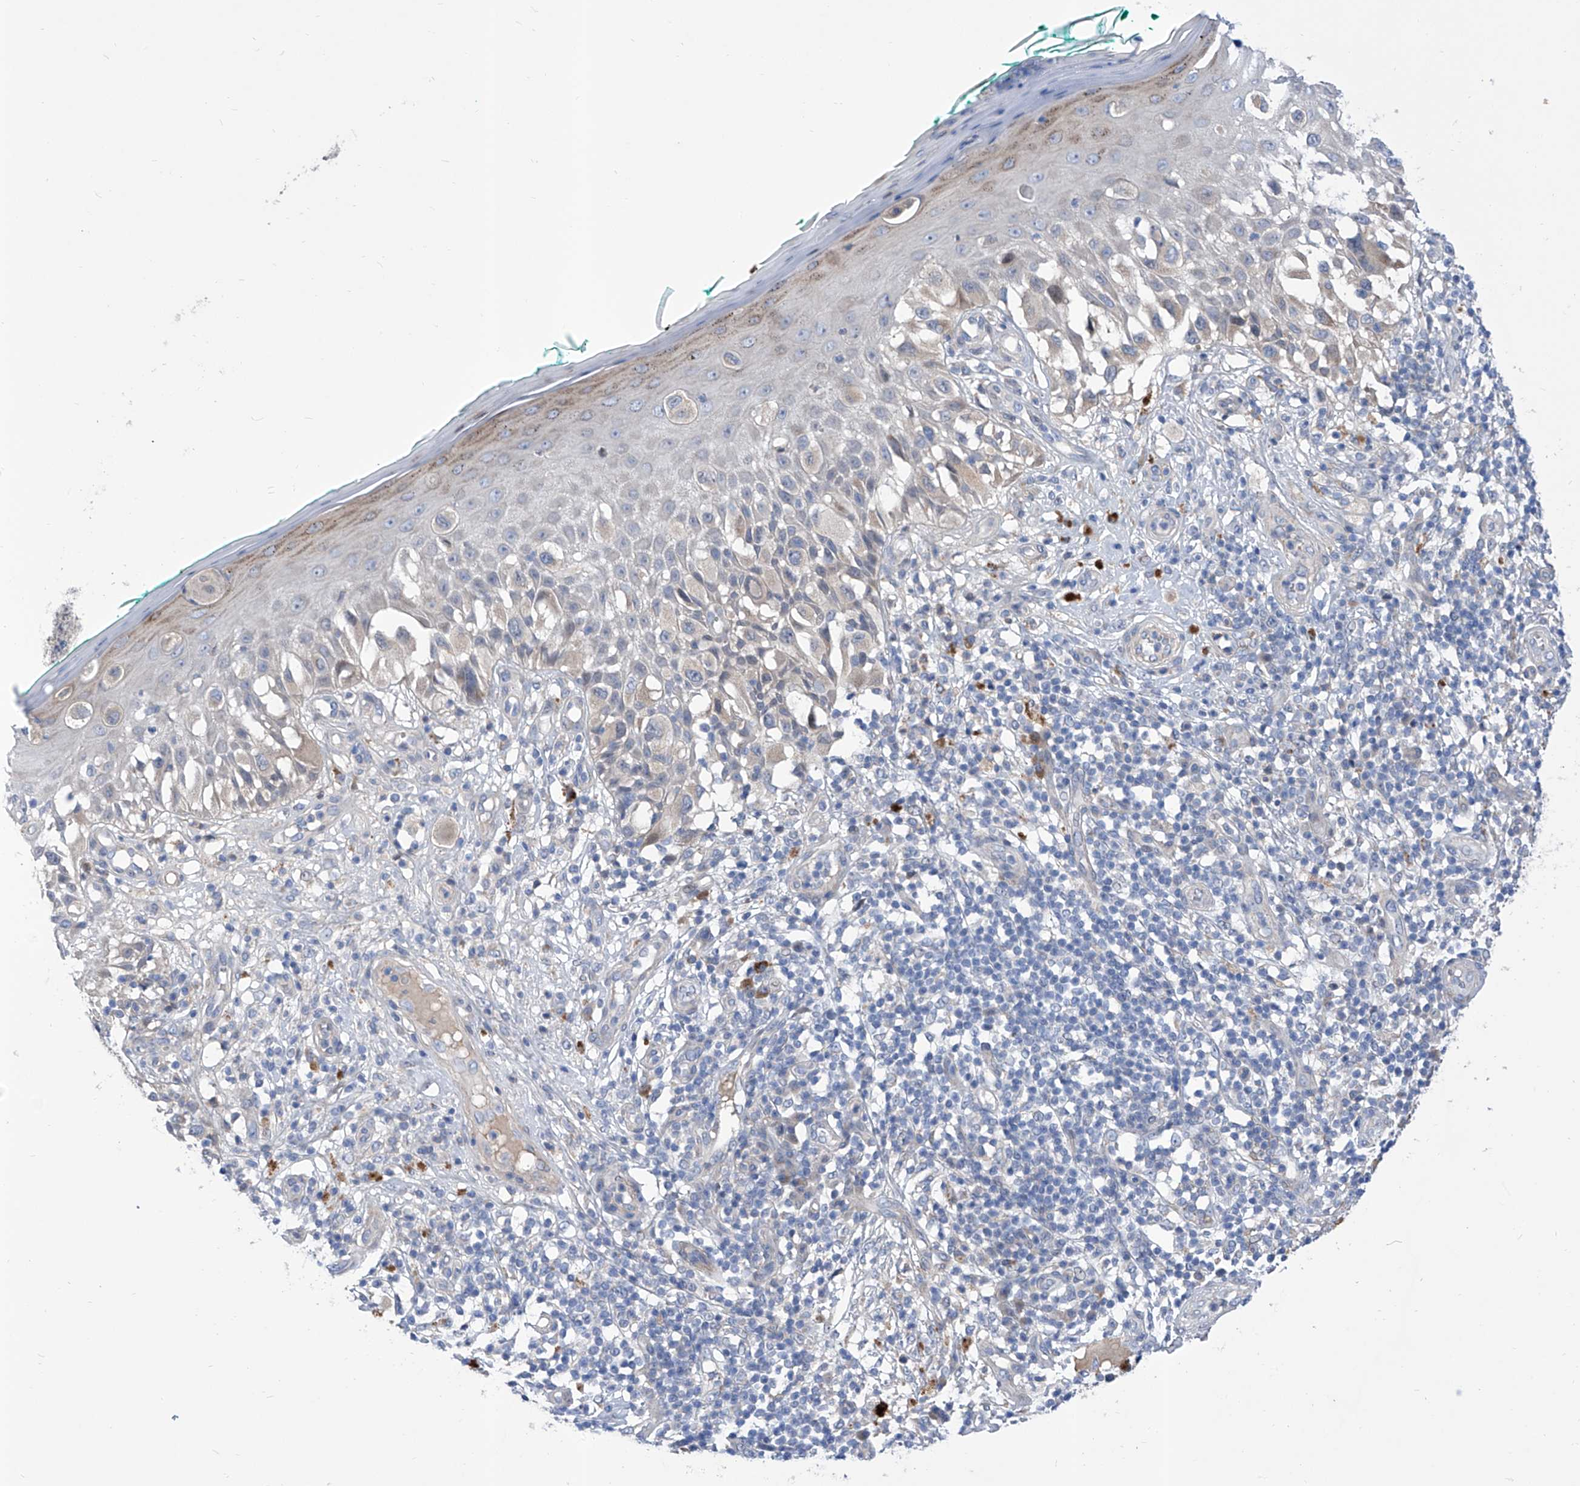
{"staining": {"intensity": "negative", "quantity": "none", "location": "none"}, "tissue": "melanoma", "cell_type": "Tumor cells", "image_type": "cancer", "snomed": [{"axis": "morphology", "description": "Malignant melanoma, NOS"}, {"axis": "topography", "description": "Skin"}], "caption": "High magnification brightfield microscopy of malignant melanoma stained with DAB (3,3'-diaminobenzidine) (brown) and counterstained with hematoxylin (blue): tumor cells show no significant expression.", "gene": "SRBD1", "patient": {"sex": "female", "age": 81}}